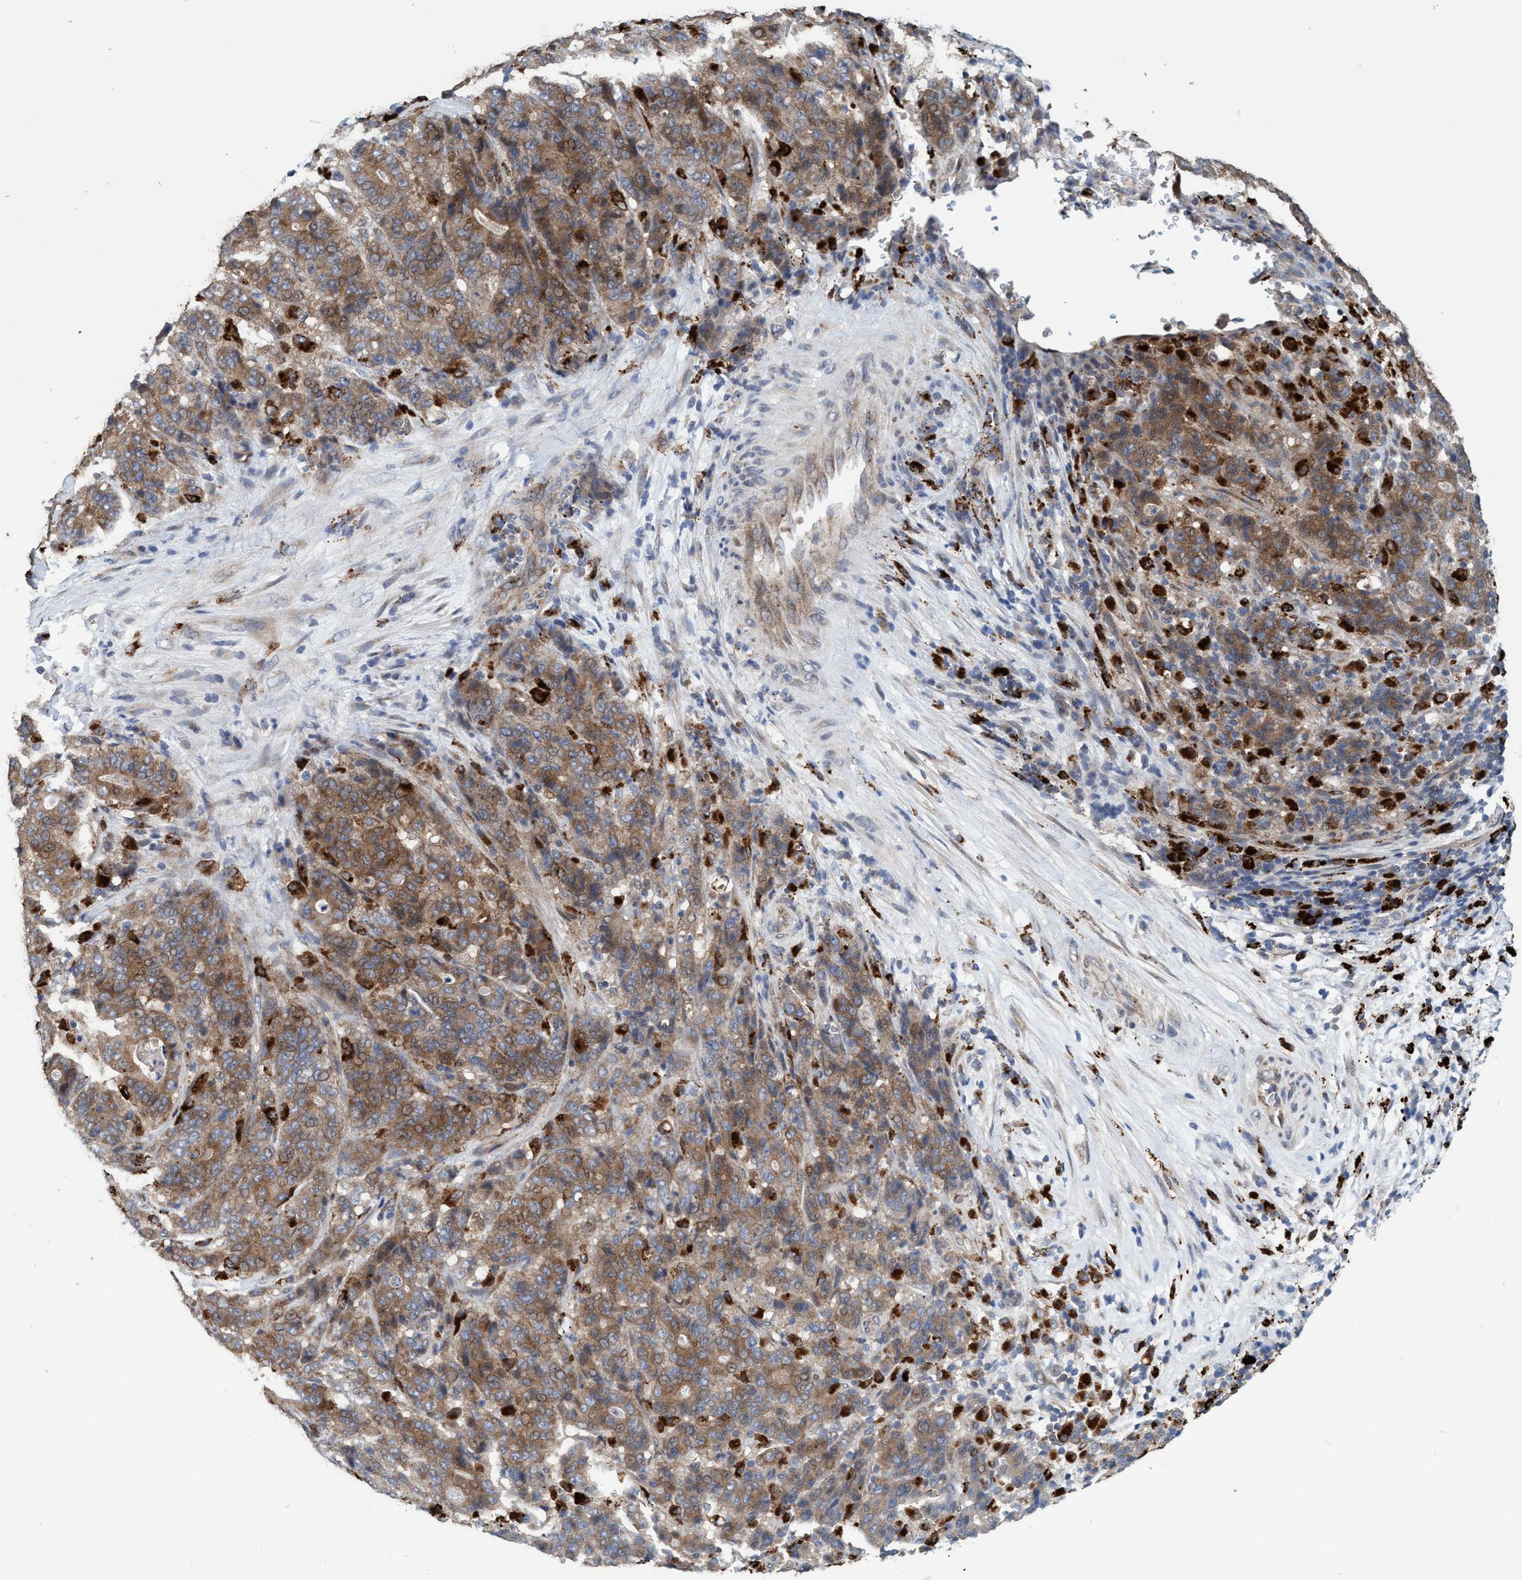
{"staining": {"intensity": "moderate", "quantity": ">75%", "location": "cytoplasmic/membranous"}, "tissue": "stomach cancer", "cell_type": "Tumor cells", "image_type": "cancer", "snomed": [{"axis": "morphology", "description": "Adenocarcinoma, NOS"}, {"axis": "topography", "description": "Stomach"}], "caption": "Stomach cancer stained for a protein demonstrates moderate cytoplasmic/membranous positivity in tumor cells. Nuclei are stained in blue.", "gene": "BBS9", "patient": {"sex": "female", "age": 73}}